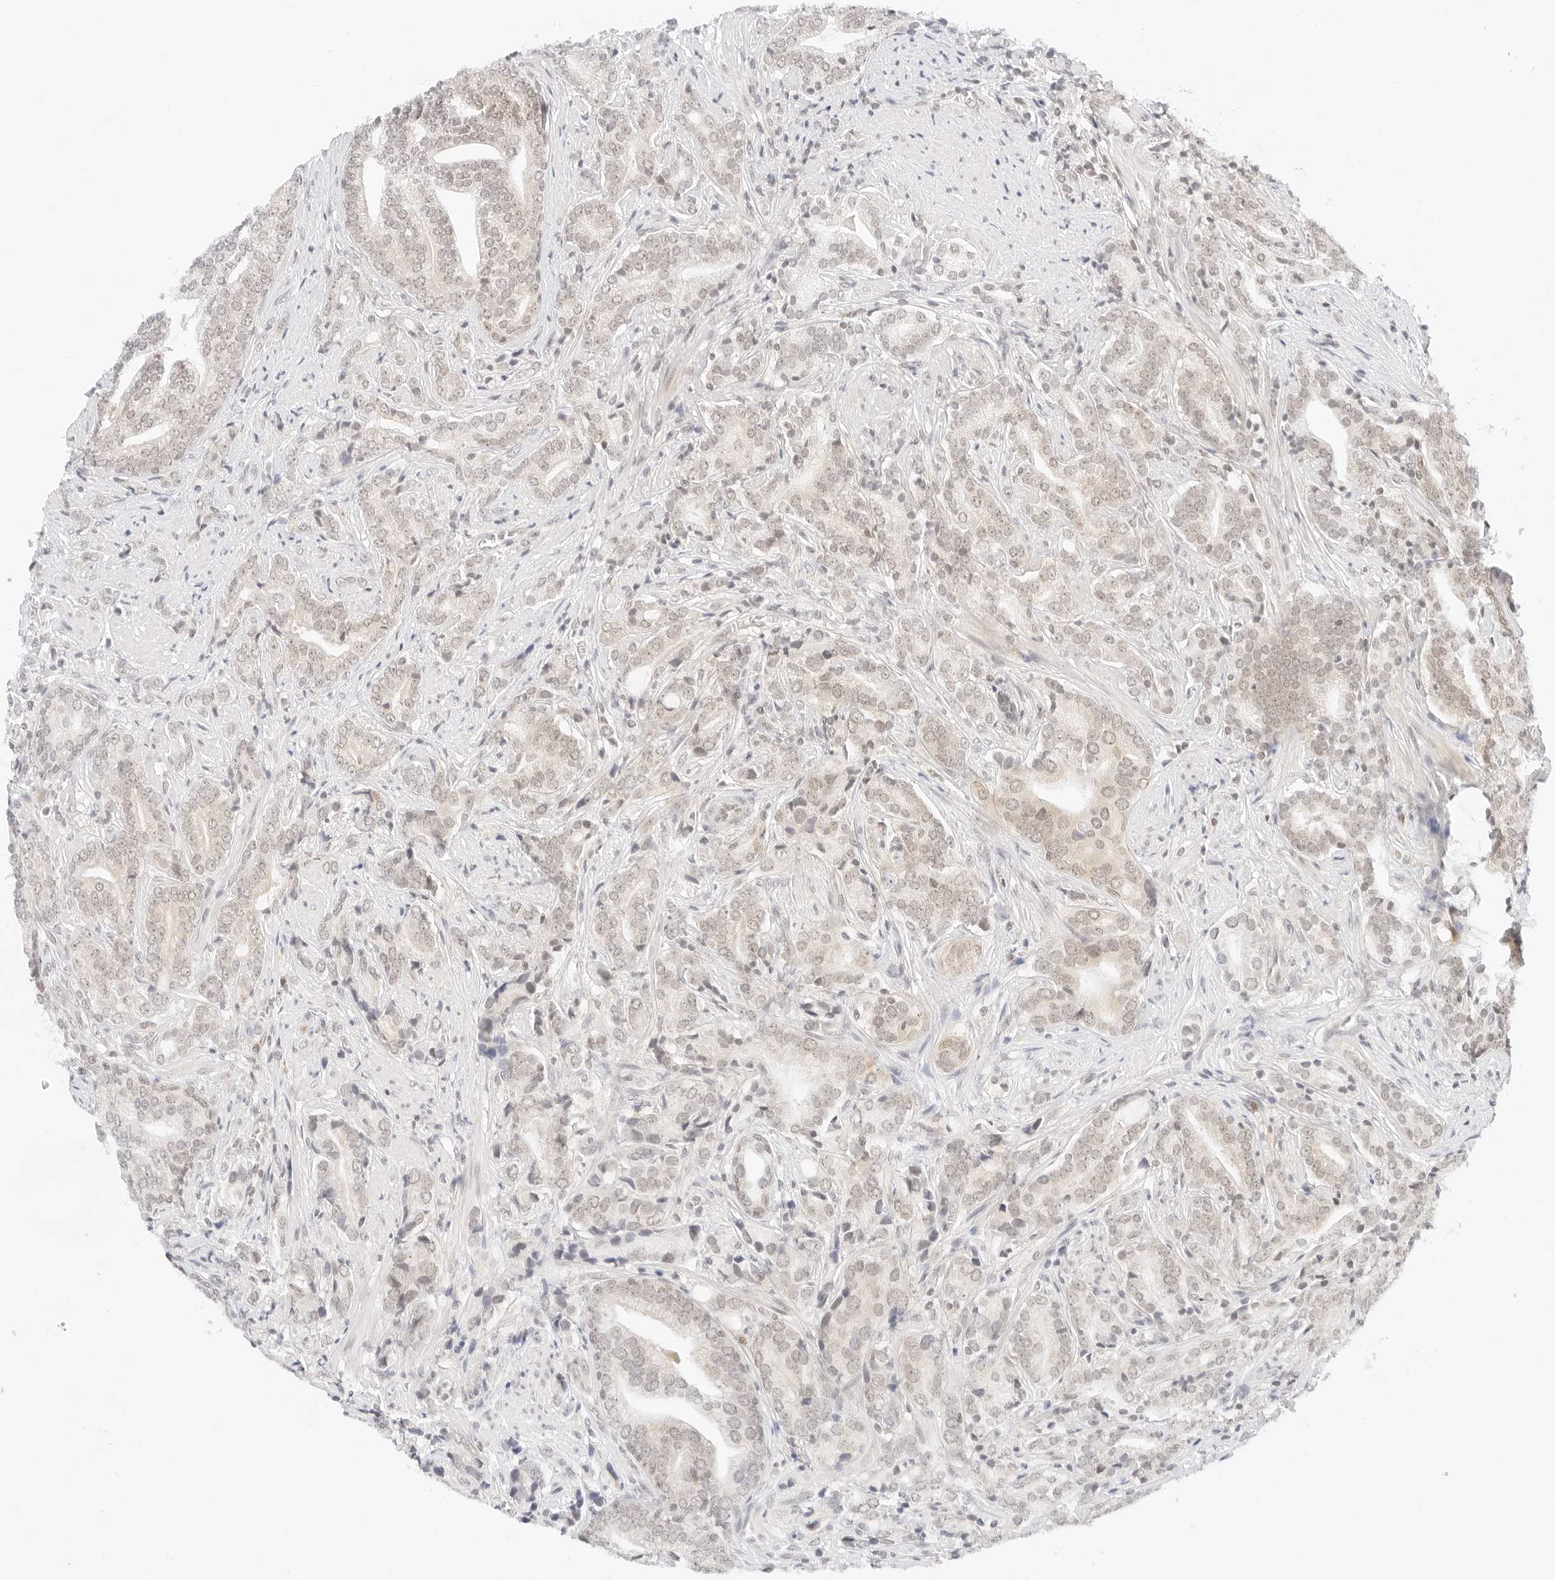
{"staining": {"intensity": "negative", "quantity": "none", "location": "none"}, "tissue": "prostate cancer", "cell_type": "Tumor cells", "image_type": "cancer", "snomed": [{"axis": "morphology", "description": "Adenocarcinoma, High grade"}, {"axis": "topography", "description": "Prostate"}], "caption": "Human prostate high-grade adenocarcinoma stained for a protein using immunohistochemistry exhibits no positivity in tumor cells.", "gene": "POLR3C", "patient": {"sex": "male", "age": 57}}